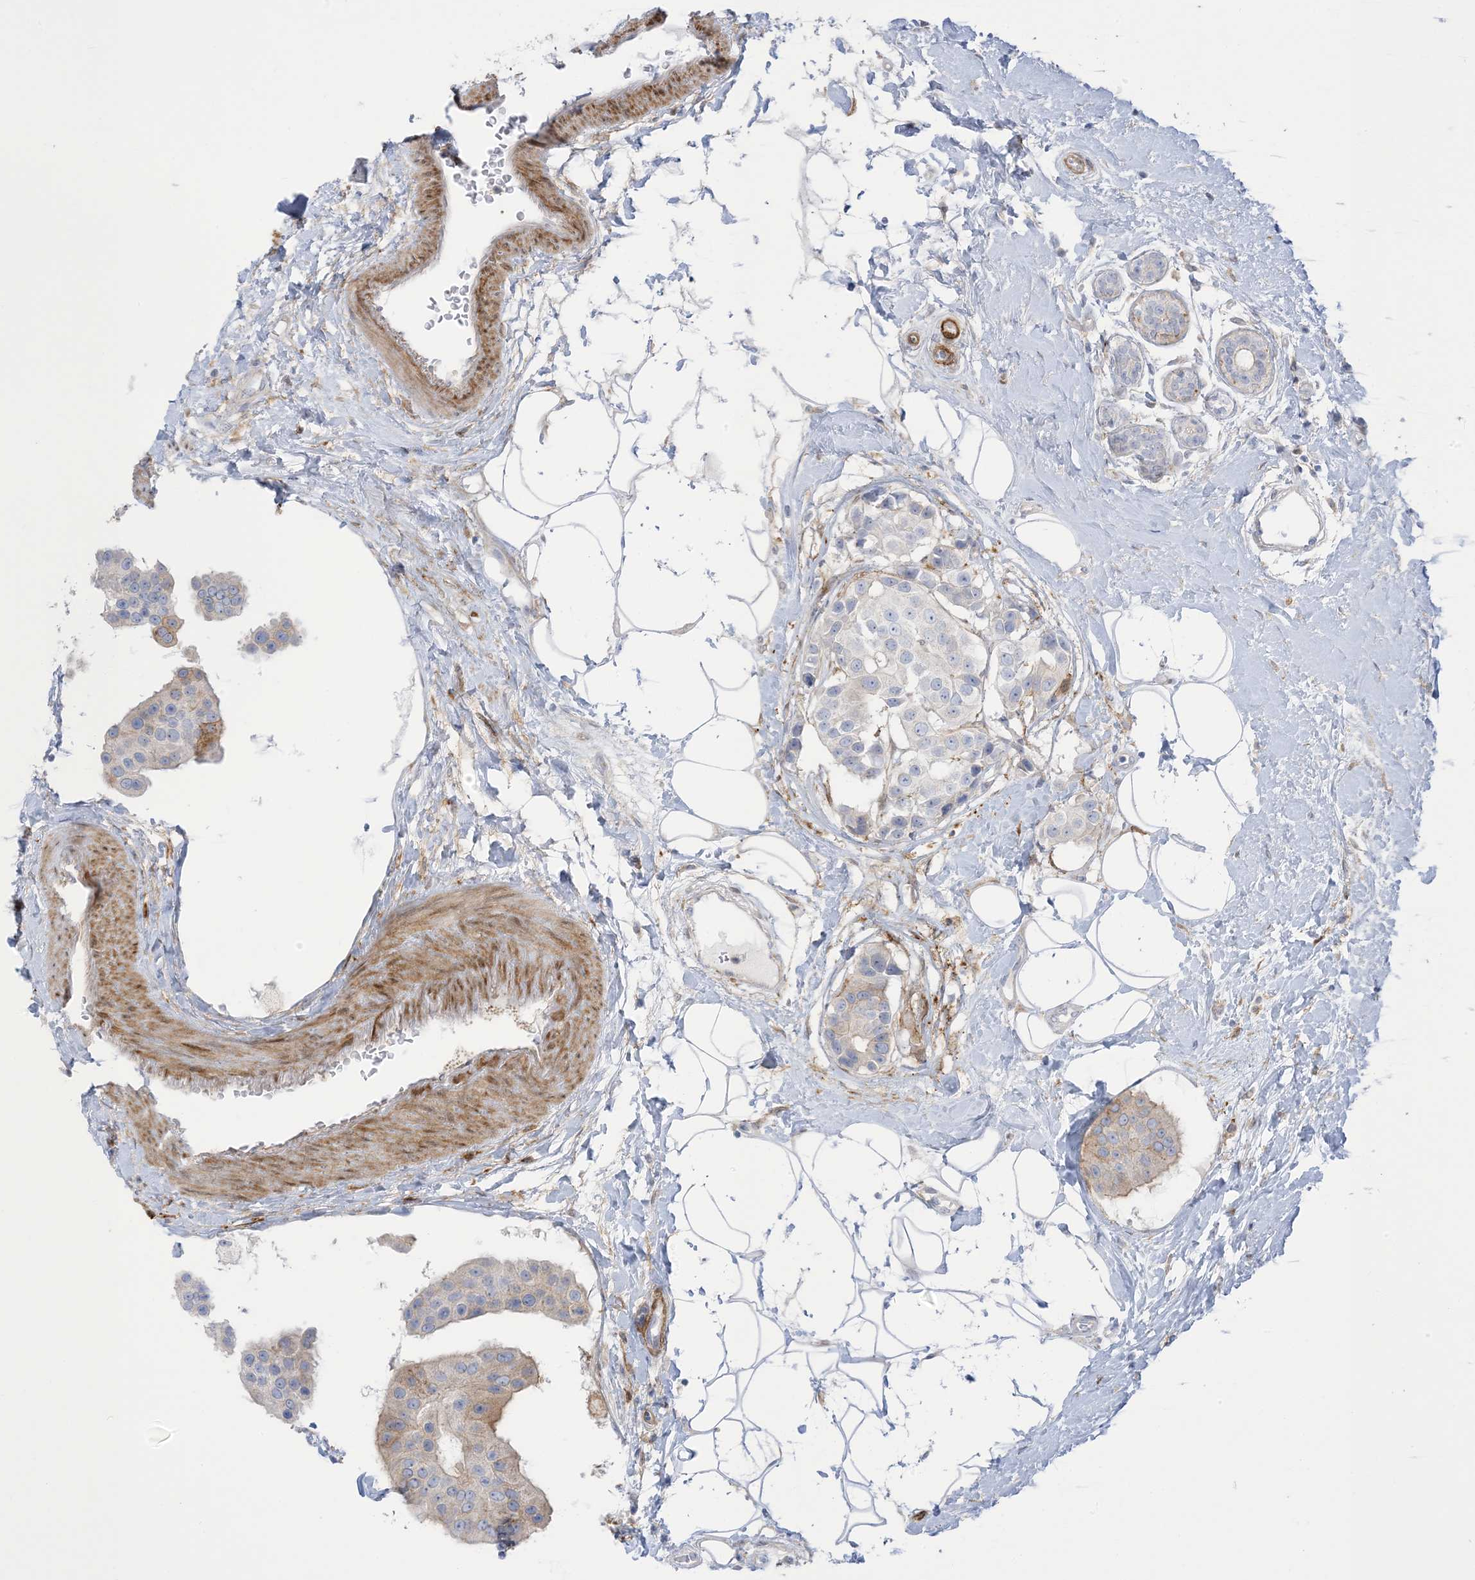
{"staining": {"intensity": "negative", "quantity": "none", "location": "none"}, "tissue": "breast cancer", "cell_type": "Tumor cells", "image_type": "cancer", "snomed": [{"axis": "morphology", "description": "Normal tissue, NOS"}, {"axis": "morphology", "description": "Duct carcinoma"}, {"axis": "topography", "description": "Breast"}], "caption": "The histopathology image displays no significant staining in tumor cells of breast cancer (intraductal carcinoma).", "gene": "ICMT", "patient": {"sex": "female", "age": 39}}